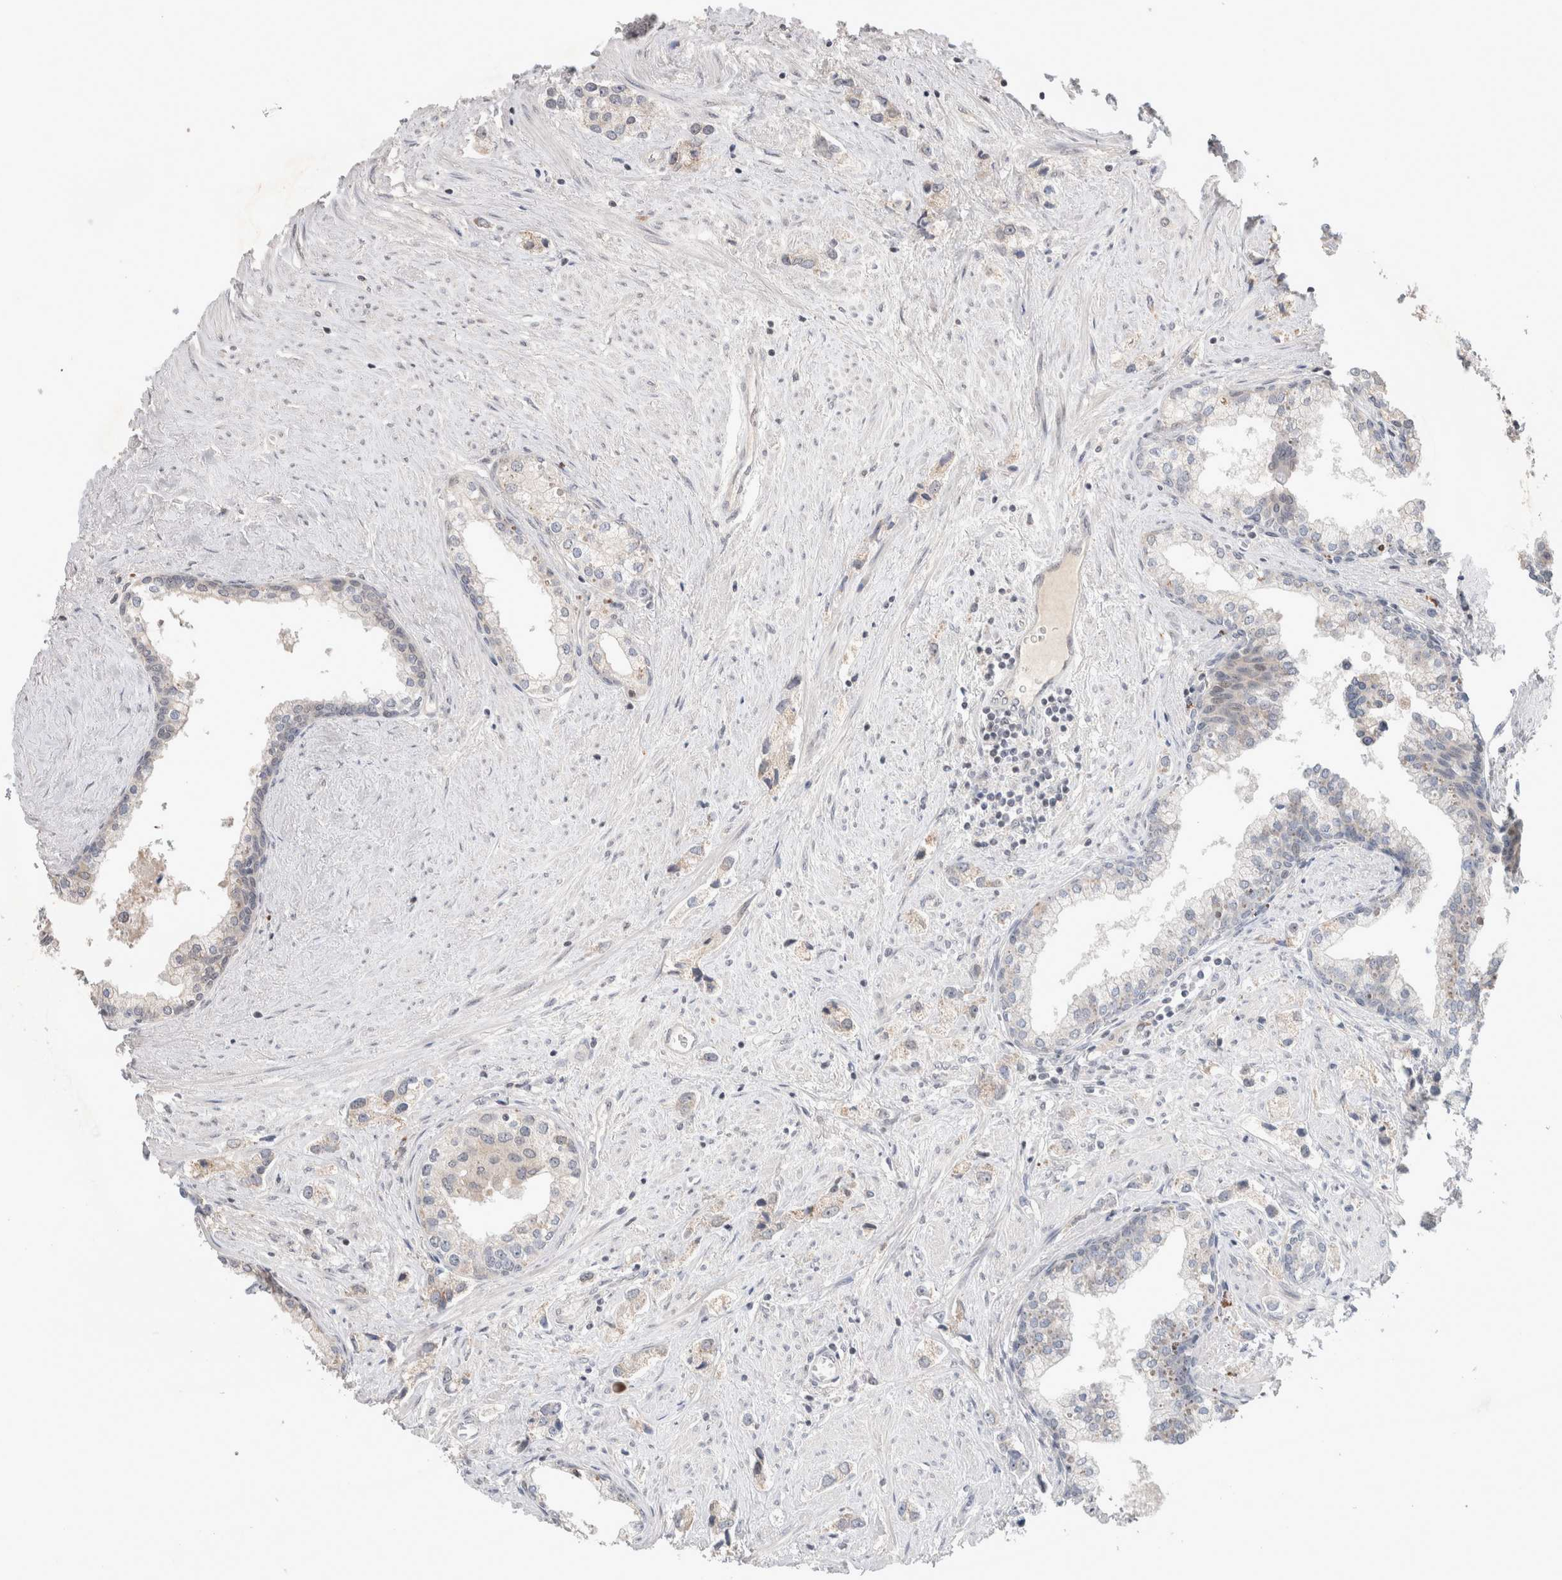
{"staining": {"intensity": "weak", "quantity": "<25%", "location": "cytoplasmic/membranous,nuclear"}, "tissue": "prostate cancer", "cell_type": "Tumor cells", "image_type": "cancer", "snomed": [{"axis": "morphology", "description": "Adenocarcinoma, High grade"}, {"axis": "topography", "description": "Prostate"}], "caption": "The image exhibits no staining of tumor cells in prostate cancer.", "gene": "SYDE2", "patient": {"sex": "male", "age": 66}}